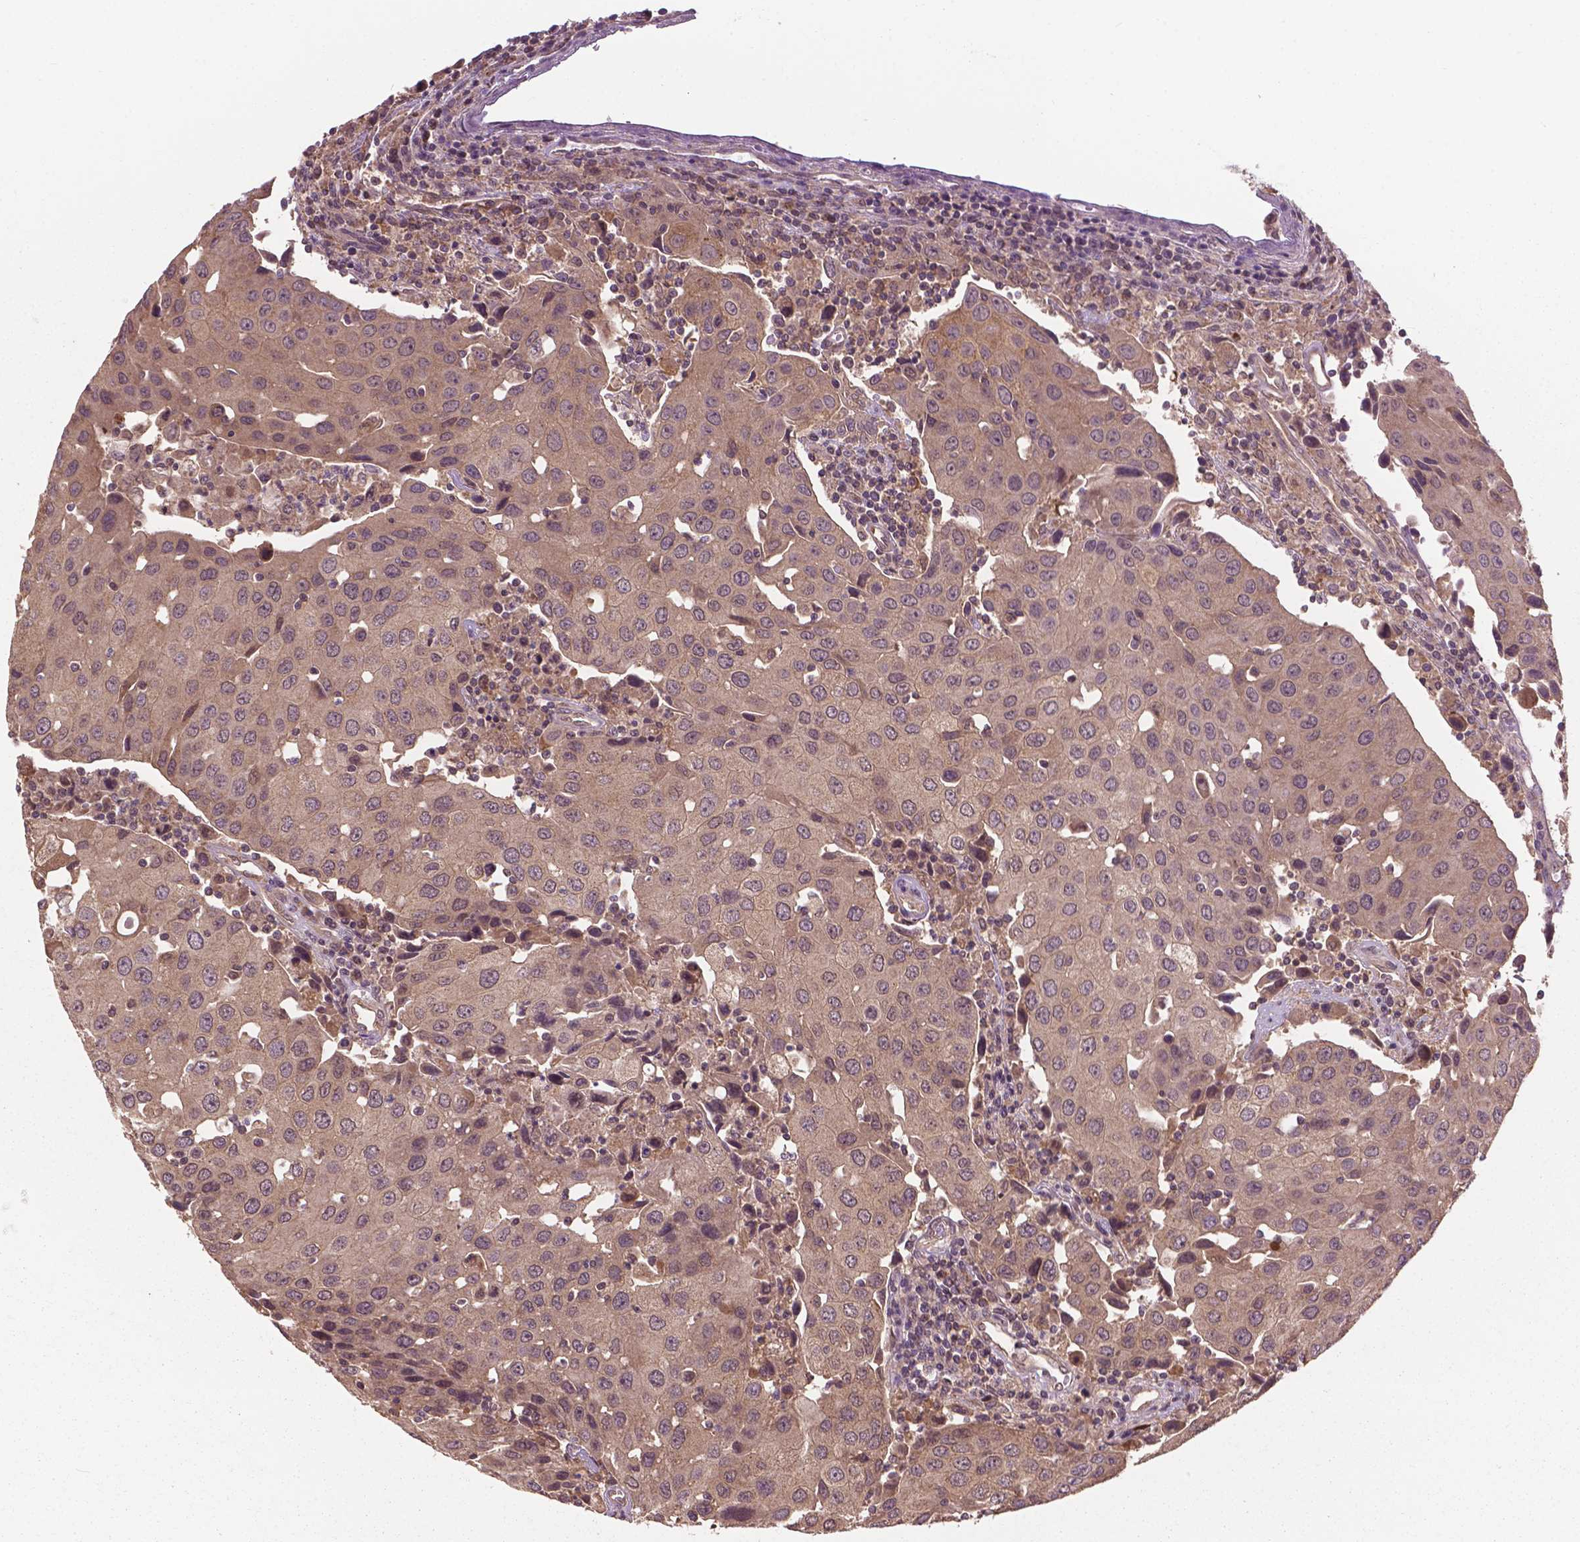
{"staining": {"intensity": "weak", "quantity": ">75%", "location": "cytoplasmic/membranous"}, "tissue": "urothelial cancer", "cell_type": "Tumor cells", "image_type": "cancer", "snomed": [{"axis": "morphology", "description": "Urothelial carcinoma, High grade"}, {"axis": "topography", "description": "Urinary bladder"}], "caption": "Immunohistochemistry (IHC) histopathology image of neoplastic tissue: human urothelial cancer stained using immunohistochemistry (IHC) demonstrates low levels of weak protein expression localized specifically in the cytoplasmic/membranous of tumor cells, appearing as a cytoplasmic/membranous brown color.", "gene": "PPP1CB", "patient": {"sex": "female", "age": 85}}